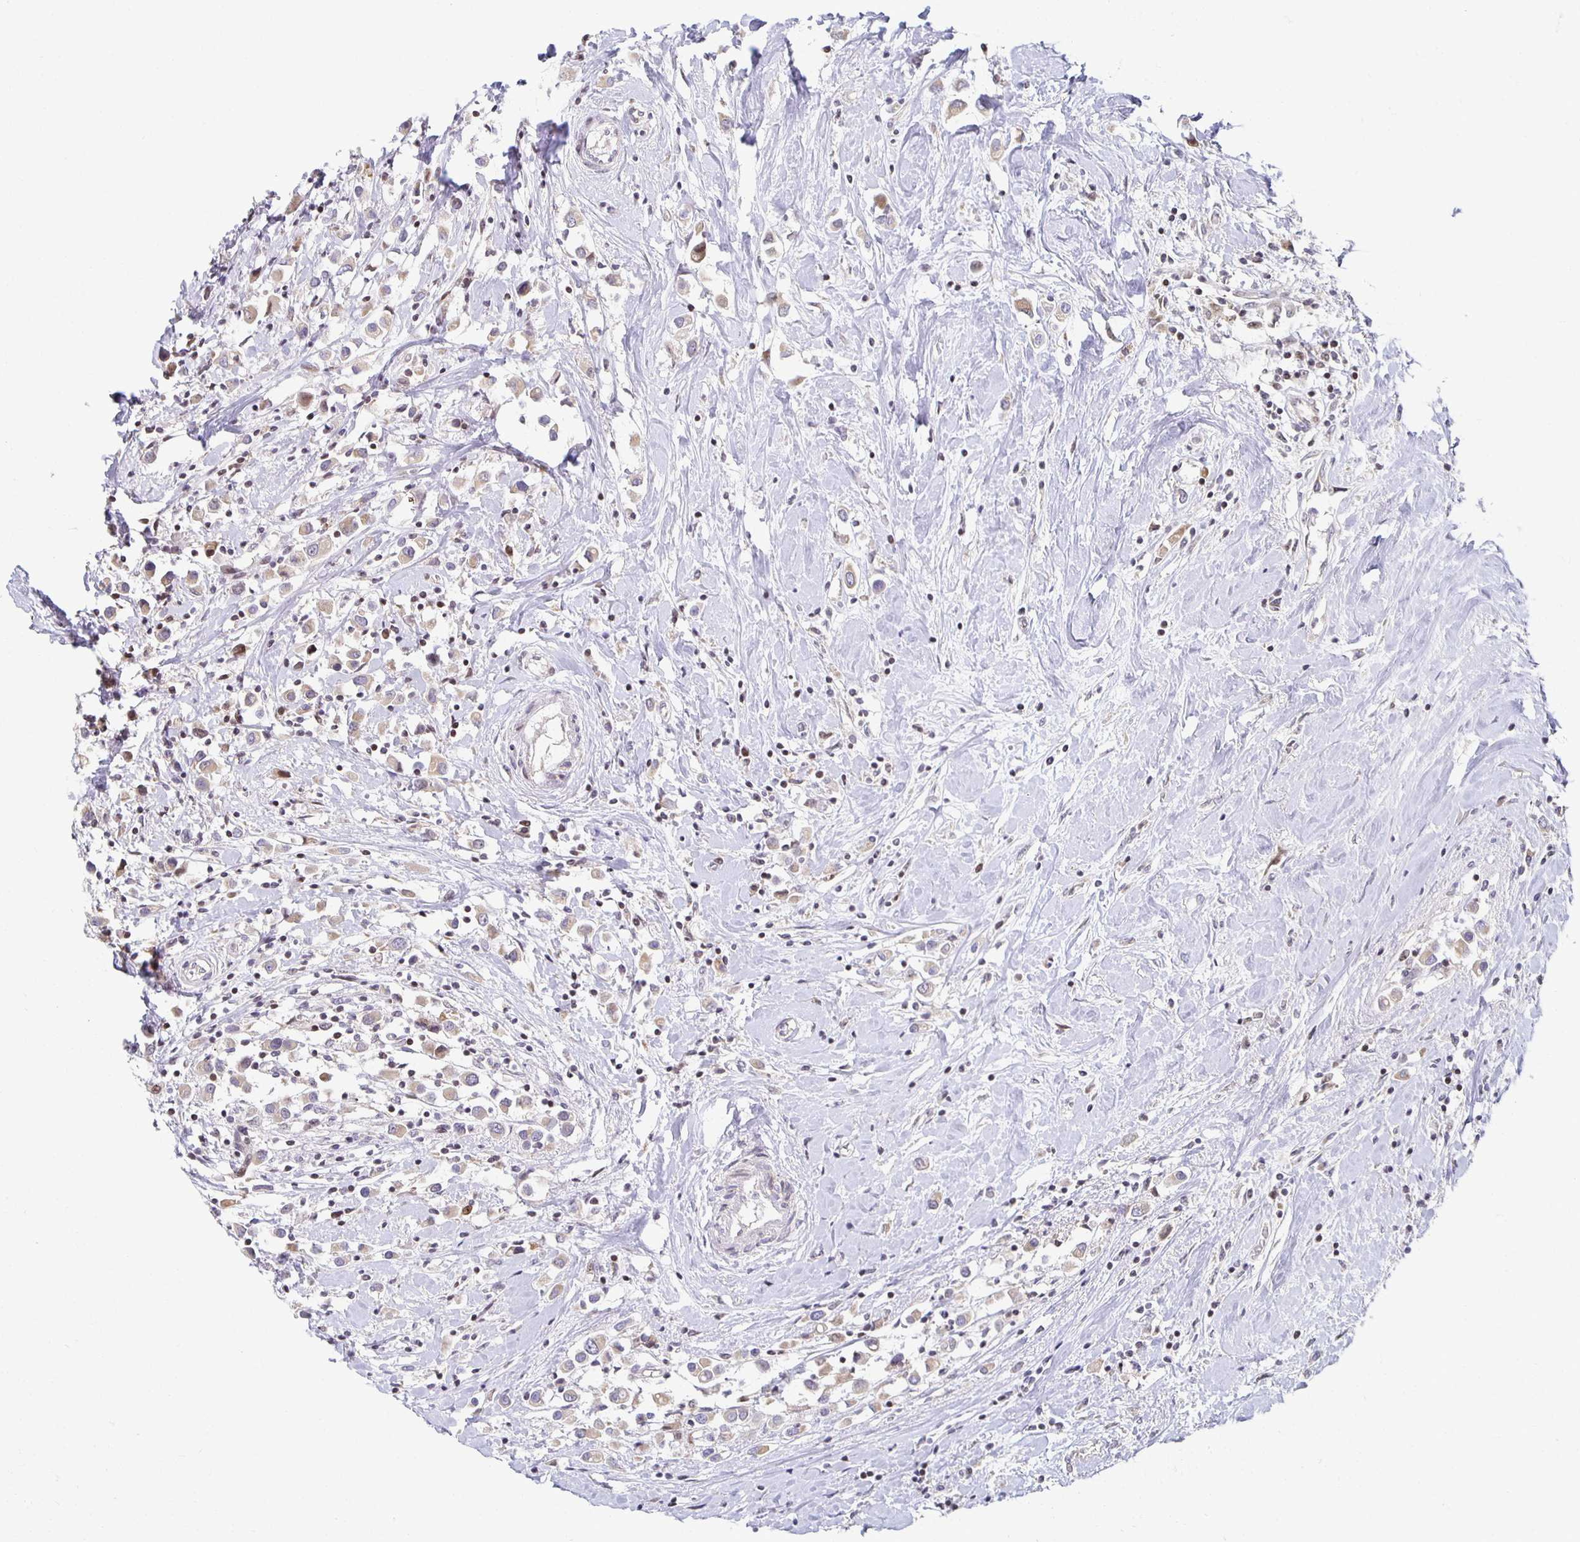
{"staining": {"intensity": "weak", "quantity": ">75%", "location": "cytoplasmic/membranous"}, "tissue": "breast cancer", "cell_type": "Tumor cells", "image_type": "cancer", "snomed": [{"axis": "morphology", "description": "Duct carcinoma"}, {"axis": "topography", "description": "Breast"}], "caption": "Breast cancer (intraductal carcinoma) stained for a protein demonstrates weak cytoplasmic/membranous positivity in tumor cells. The staining was performed using DAB, with brown indicating positive protein expression. Nuclei are stained blue with hematoxylin.", "gene": "HCFC1R1", "patient": {"sex": "female", "age": 61}}